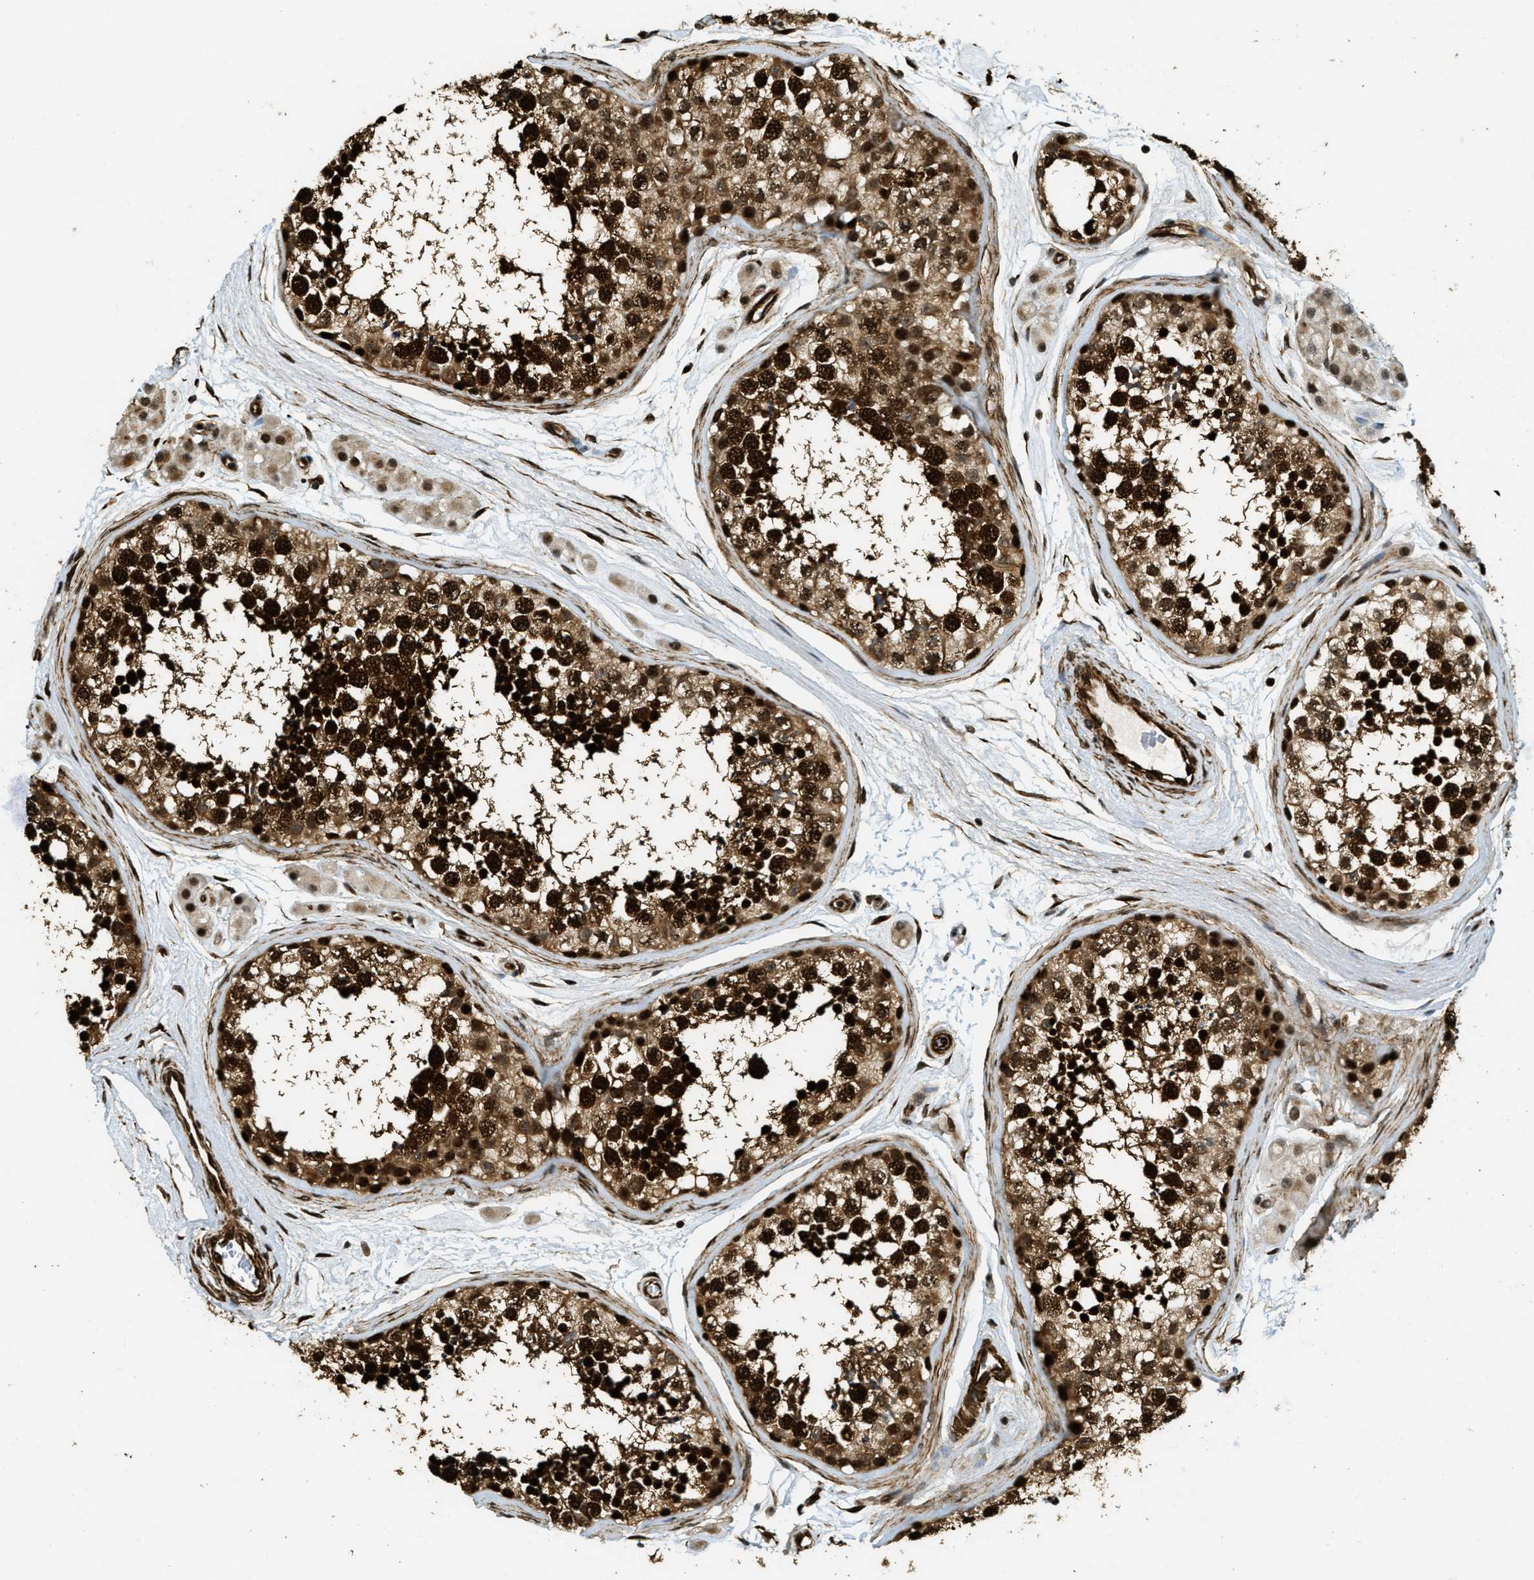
{"staining": {"intensity": "strong", "quantity": ">75%", "location": "cytoplasmic/membranous,nuclear"}, "tissue": "testis", "cell_type": "Cells in seminiferous ducts", "image_type": "normal", "snomed": [{"axis": "morphology", "description": "Normal tissue, NOS"}, {"axis": "topography", "description": "Testis"}], "caption": "Immunohistochemical staining of normal testis displays >75% levels of strong cytoplasmic/membranous,nuclear protein positivity in about >75% of cells in seminiferous ducts.", "gene": "CFAP36", "patient": {"sex": "male", "age": 56}}